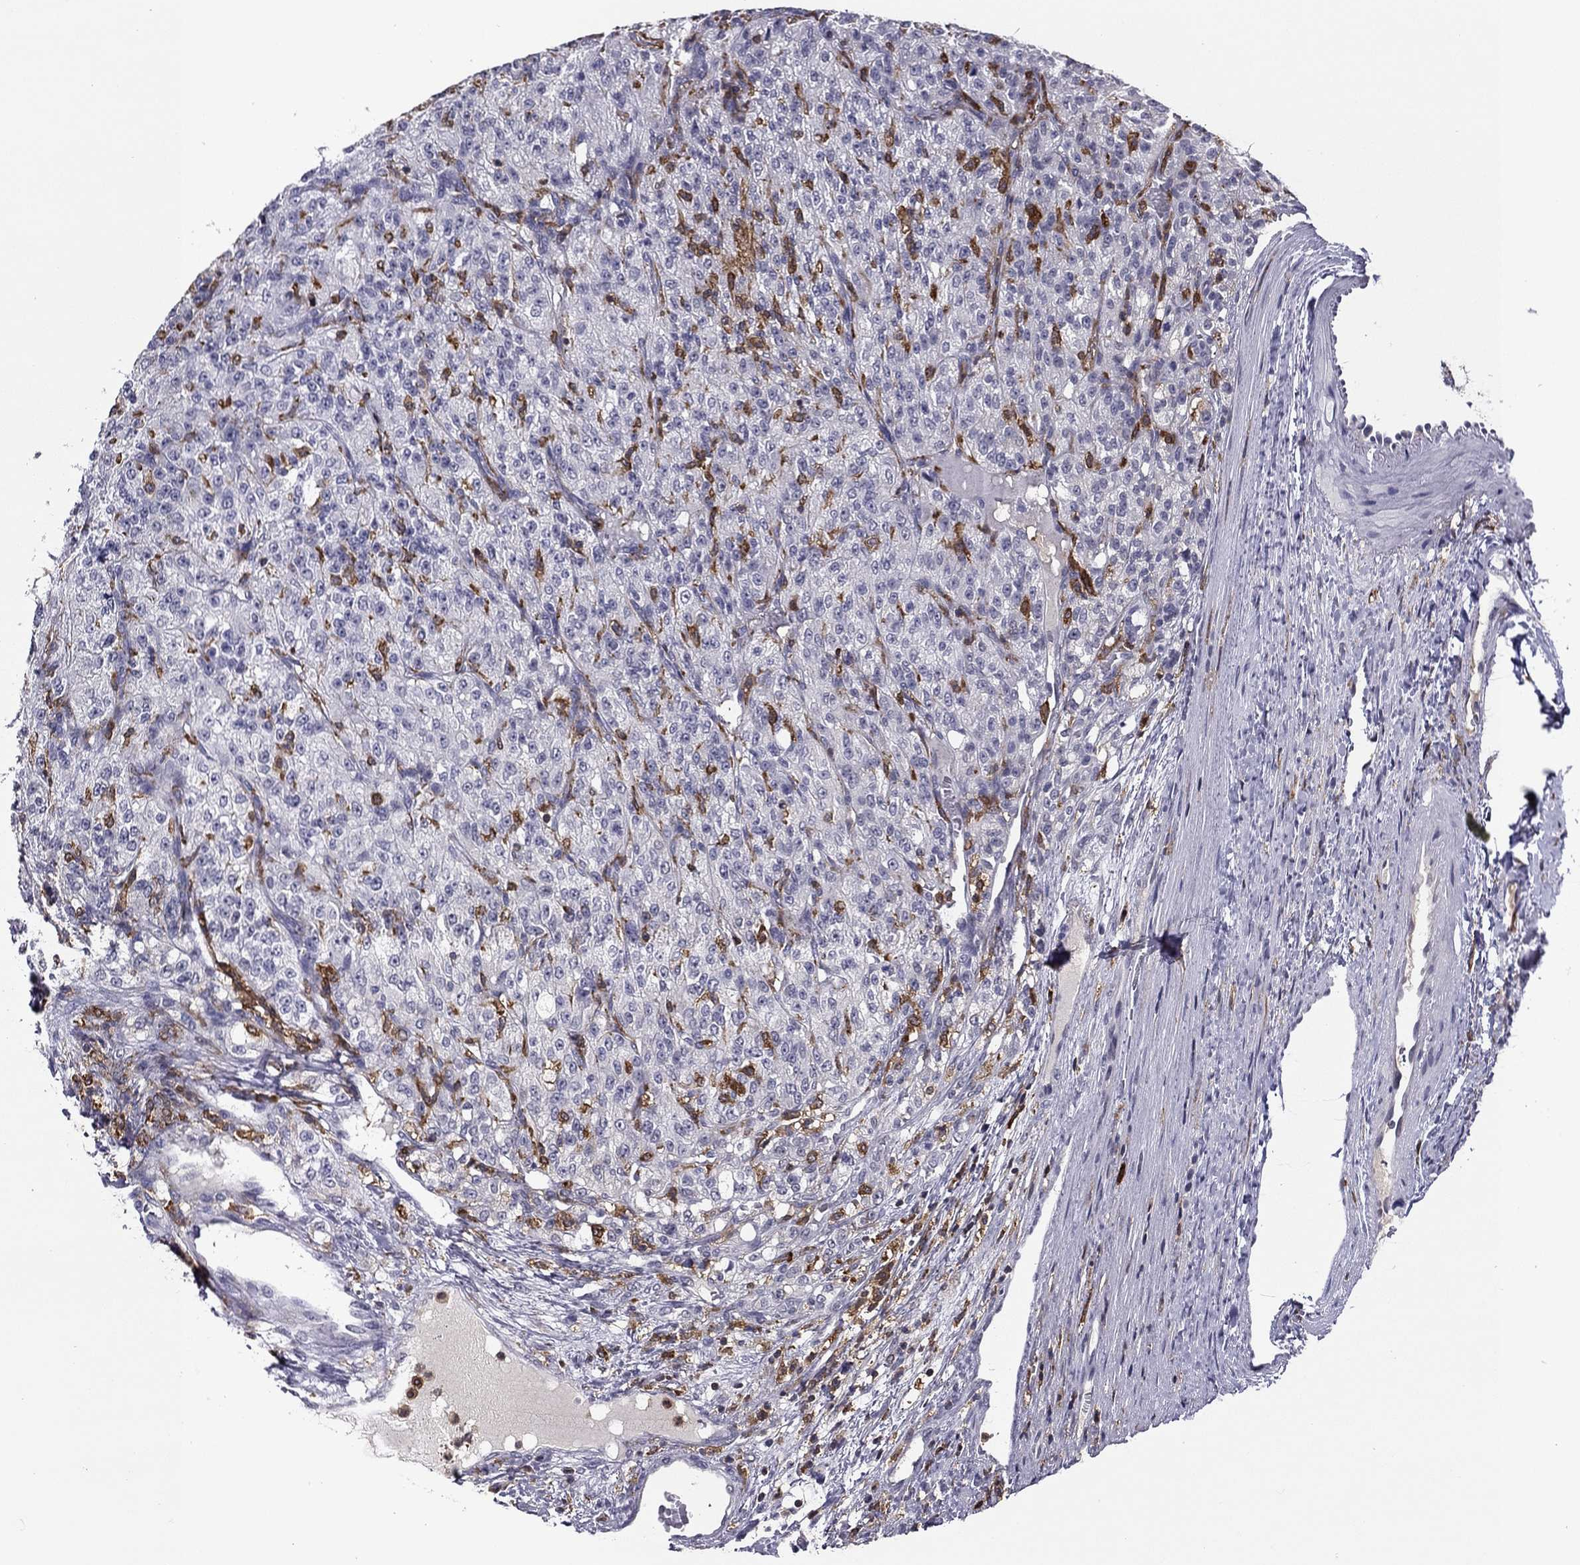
{"staining": {"intensity": "negative", "quantity": "none", "location": "none"}, "tissue": "renal cancer", "cell_type": "Tumor cells", "image_type": "cancer", "snomed": [{"axis": "morphology", "description": "Adenocarcinoma, NOS"}, {"axis": "topography", "description": "Kidney"}], "caption": "Tumor cells are negative for protein expression in human adenocarcinoma (renal).", "gene": "PLCB2", "patient": {"sex": "female", "age": 63}}